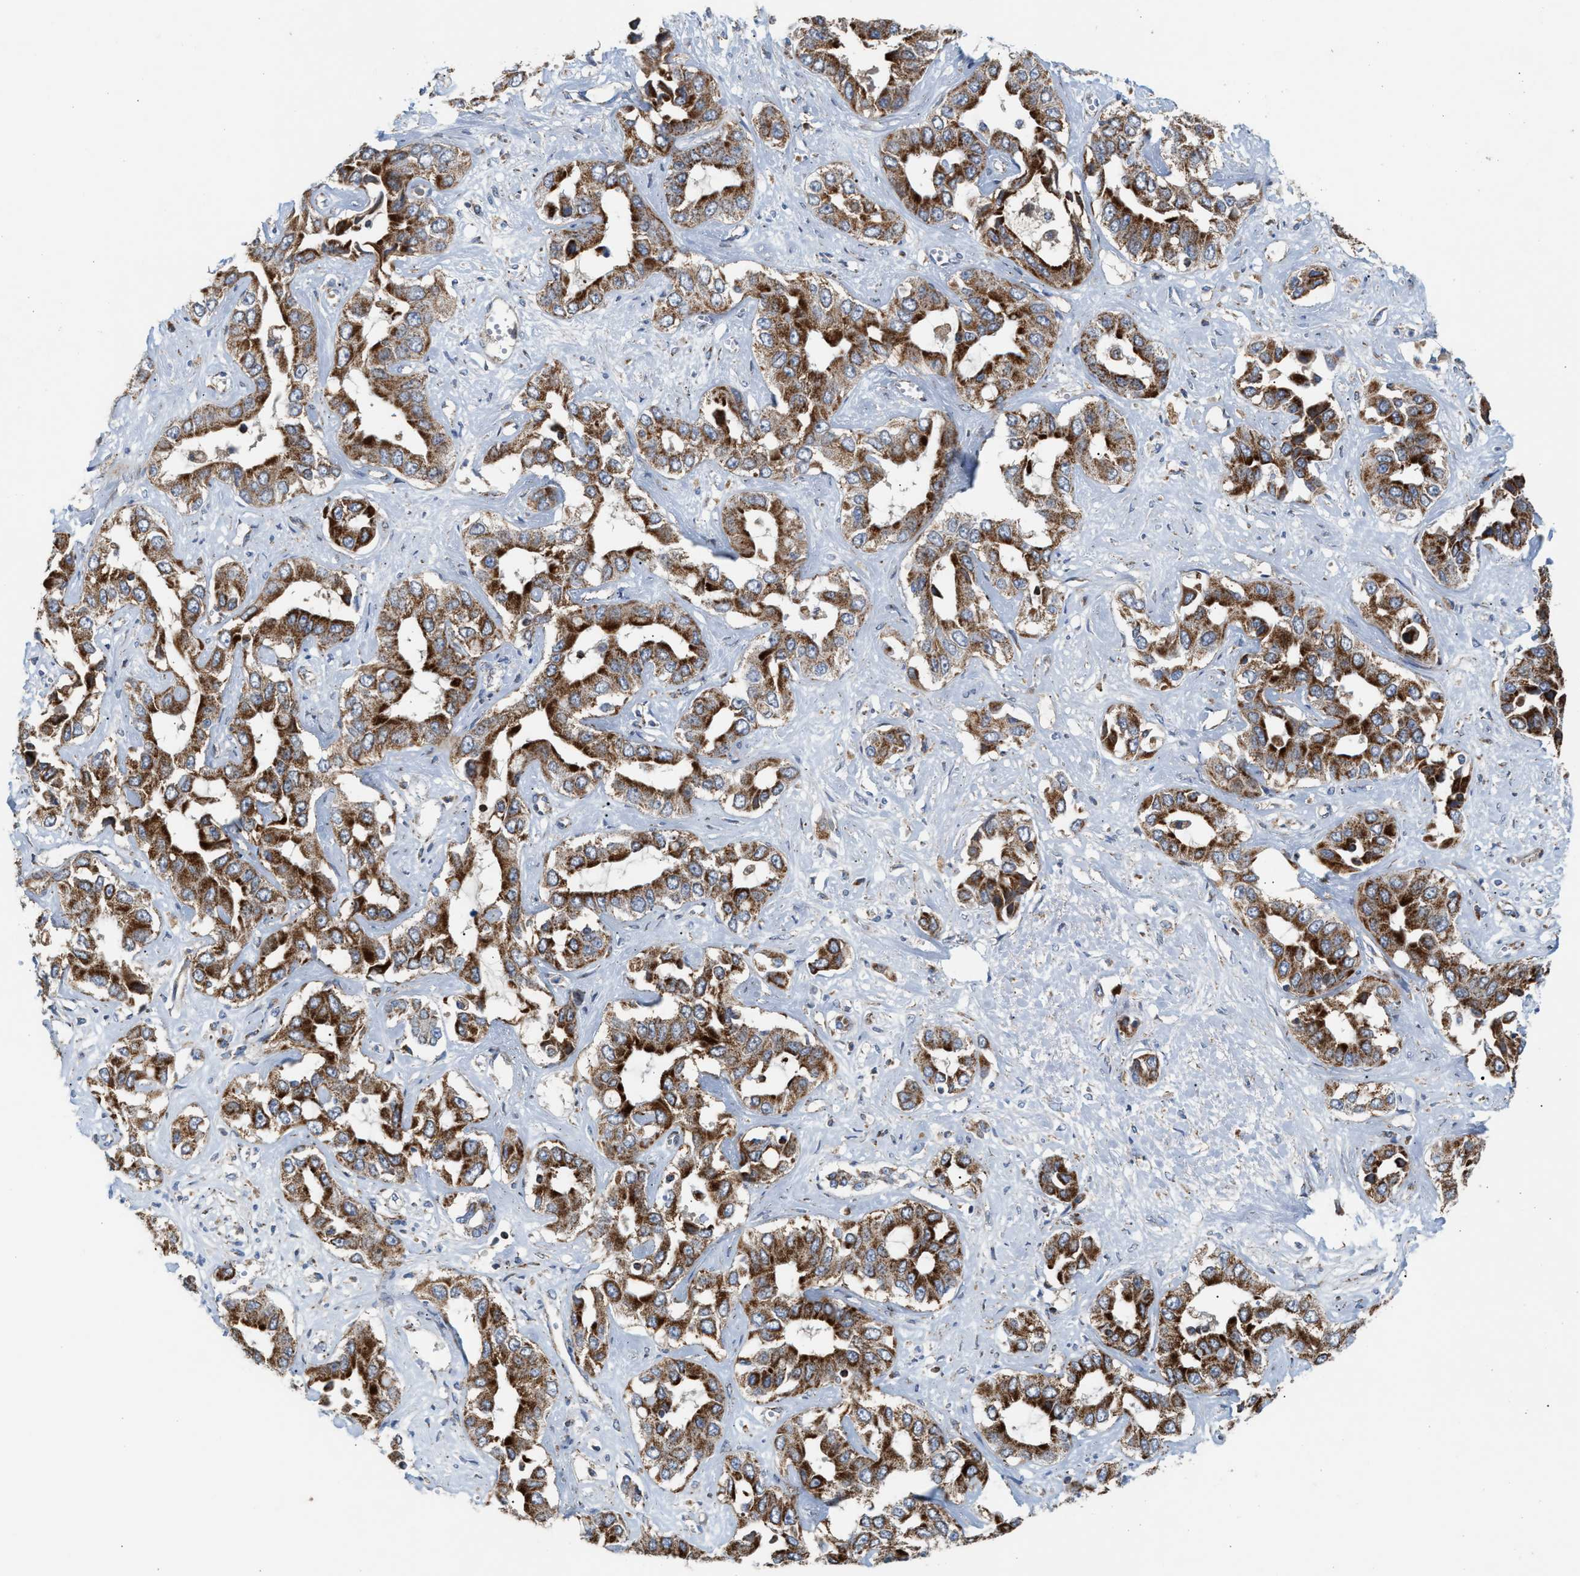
{"staining": {"intensity": "strong", "quantity": ">75%", "location": "cytoplasmic/membranous"}, "tissue": "liver cancer", "cell_type": "Tumor cells", "image_type": "cancer", "snomed": [{"axis": "morphology", "description": "Cholangiocarcinoma"}, {"axis": "topography", "description": "Liver"}], "caption": "A brown stain highlights strong cytoplasmic/membranous expression of a protein in liver cancer tumor cells.", "gene": "PMPCA", "patient": {"sex": "female", "age": 52}}